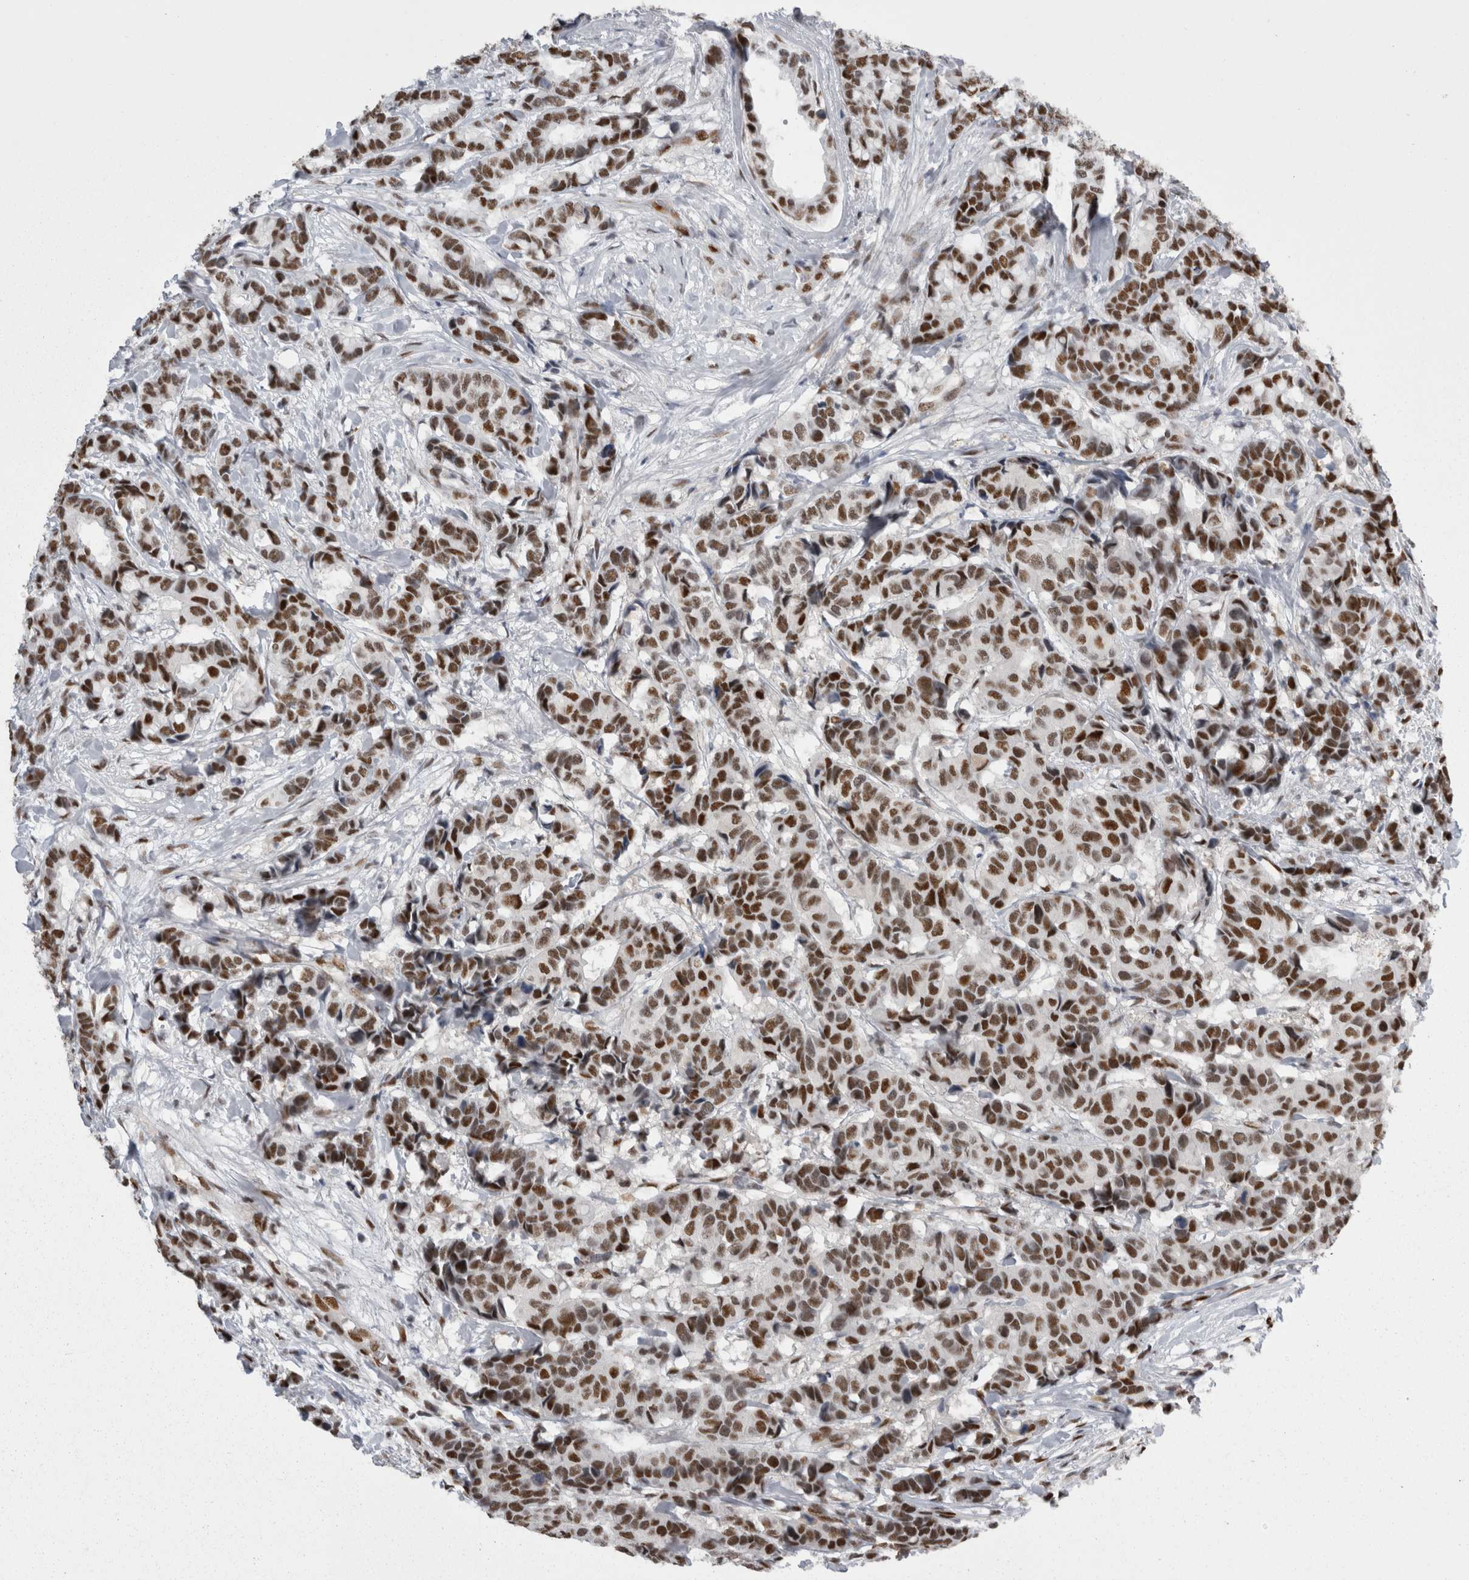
{"staining": {"intensity": "strong", "quantity": ">75%", "location": "nuclear"}, "tissue": "breast cancer", "cell_type": "Tumor cells", "image_type": "cancer", "snomed": [{"axis": "morphology", "description": "Duct carcinoma"}, {"axis": "topography", "description": "Breast"}], "caption": "DAB (3,3'-diaminobenzidine) immunohistochemical staining of invasive ductal carcinoma (breast) demonstrates strong nuclear protein staining in approximately >75% of tumor cells. (DAB = brown stain, brightfield microscopy at high magnification).", "gene": "C1orf54", "patient": {"sex": "female", "age": 87}}